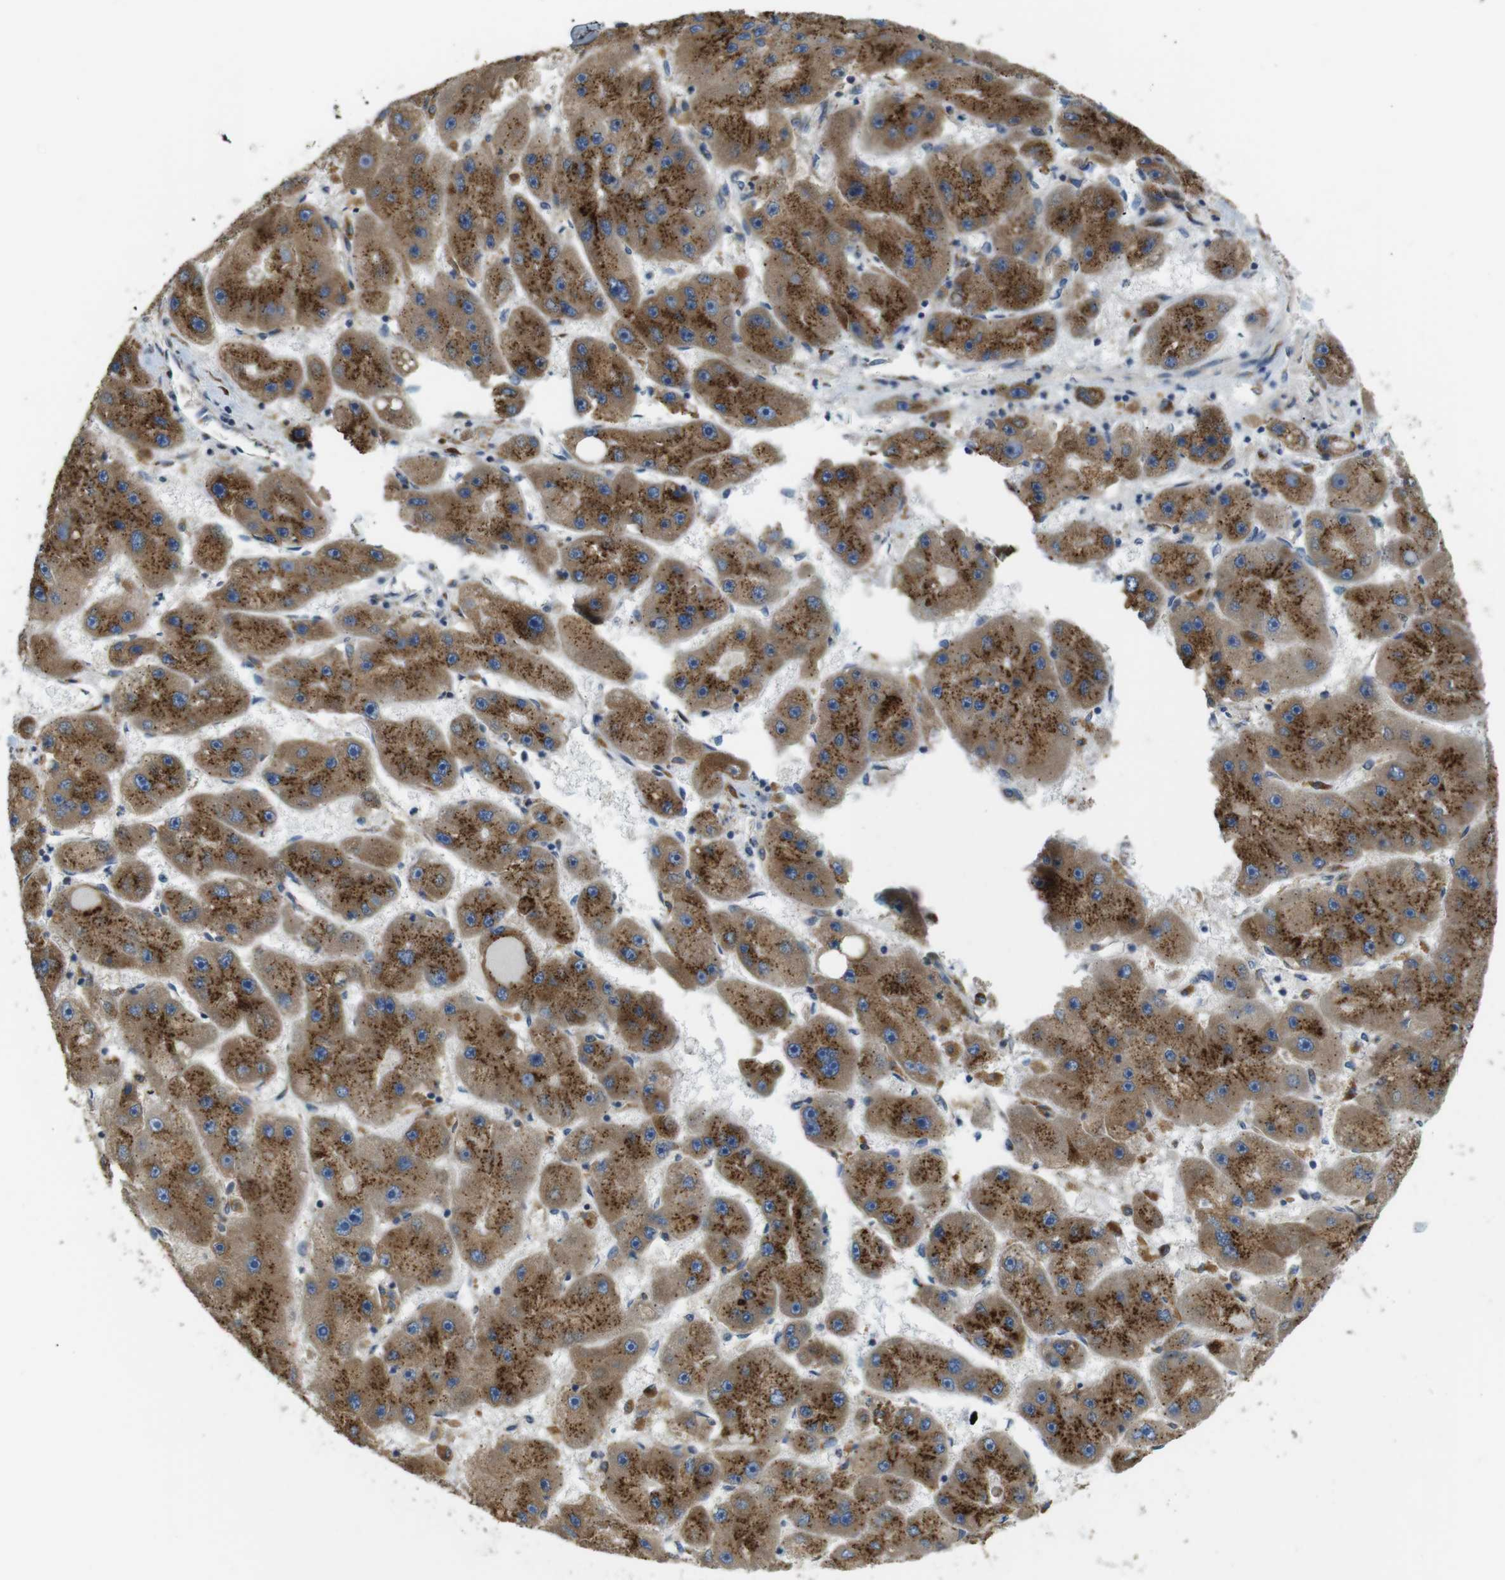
{"staining": {"intensity": "moderate", "quantity": ">75%", "location": "cytoplasmic/membranous"}, "tissue": "liver cancer", "cell_type": "Tumor cells", "image_type": "cancer", "snomed": [{"axis": "morphology", "description": "Carcinoma, Hepatocellular, NOS"}, {"axis": "topography", "description": "Liver"}], "caption": "A medium amount of moderate cytoplasmic/membranous staining is identified in approximately >75% of tumor cells in liver cancer (hepatocellular carcinoma) tissue.", "gene": "TMEM143", "patient": {"sex": "female", "age": 61}}